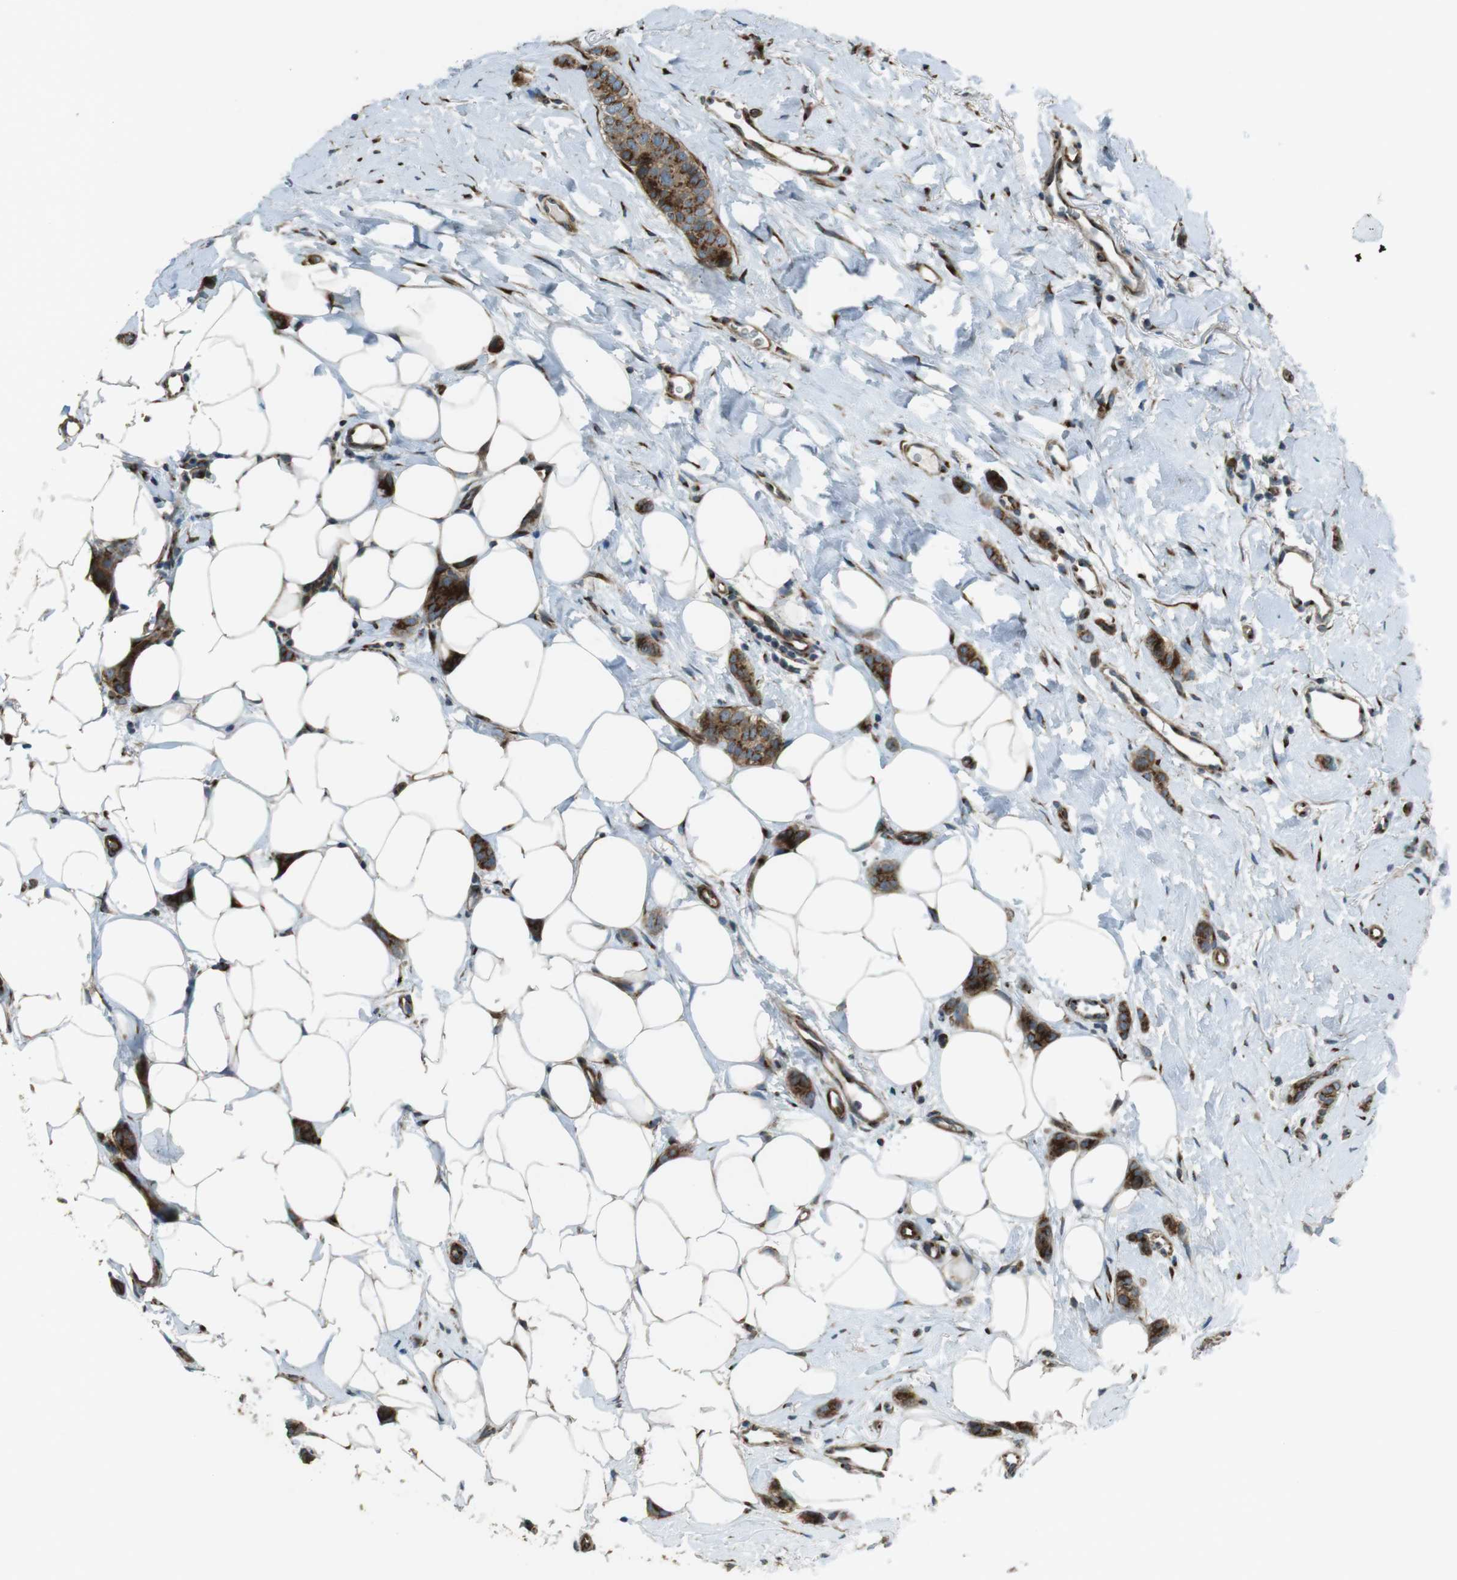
{"staining": {"intensity": "strong", "quantity": ">75%", "location": "cytoplasmic/membranous"}, "tissue": "breast cancer", "cell_type": "Tumor cells", "image_type": "cancer", "snomed": [{"axis": "morphology", "description": "Lobular carcinoma"}, {"axis": "topography", "description": "Skin"}, {"axis": "topography", "description": "Breast"}], "caption": "Immunohistochemical staining of breast lobular carcinoma reveals high levels of strong cytoplasmic/membranous positivity in about >75% of tumor cells.", "gene": "TMEM115", "patient": {"sex": "female", "age": 46}}